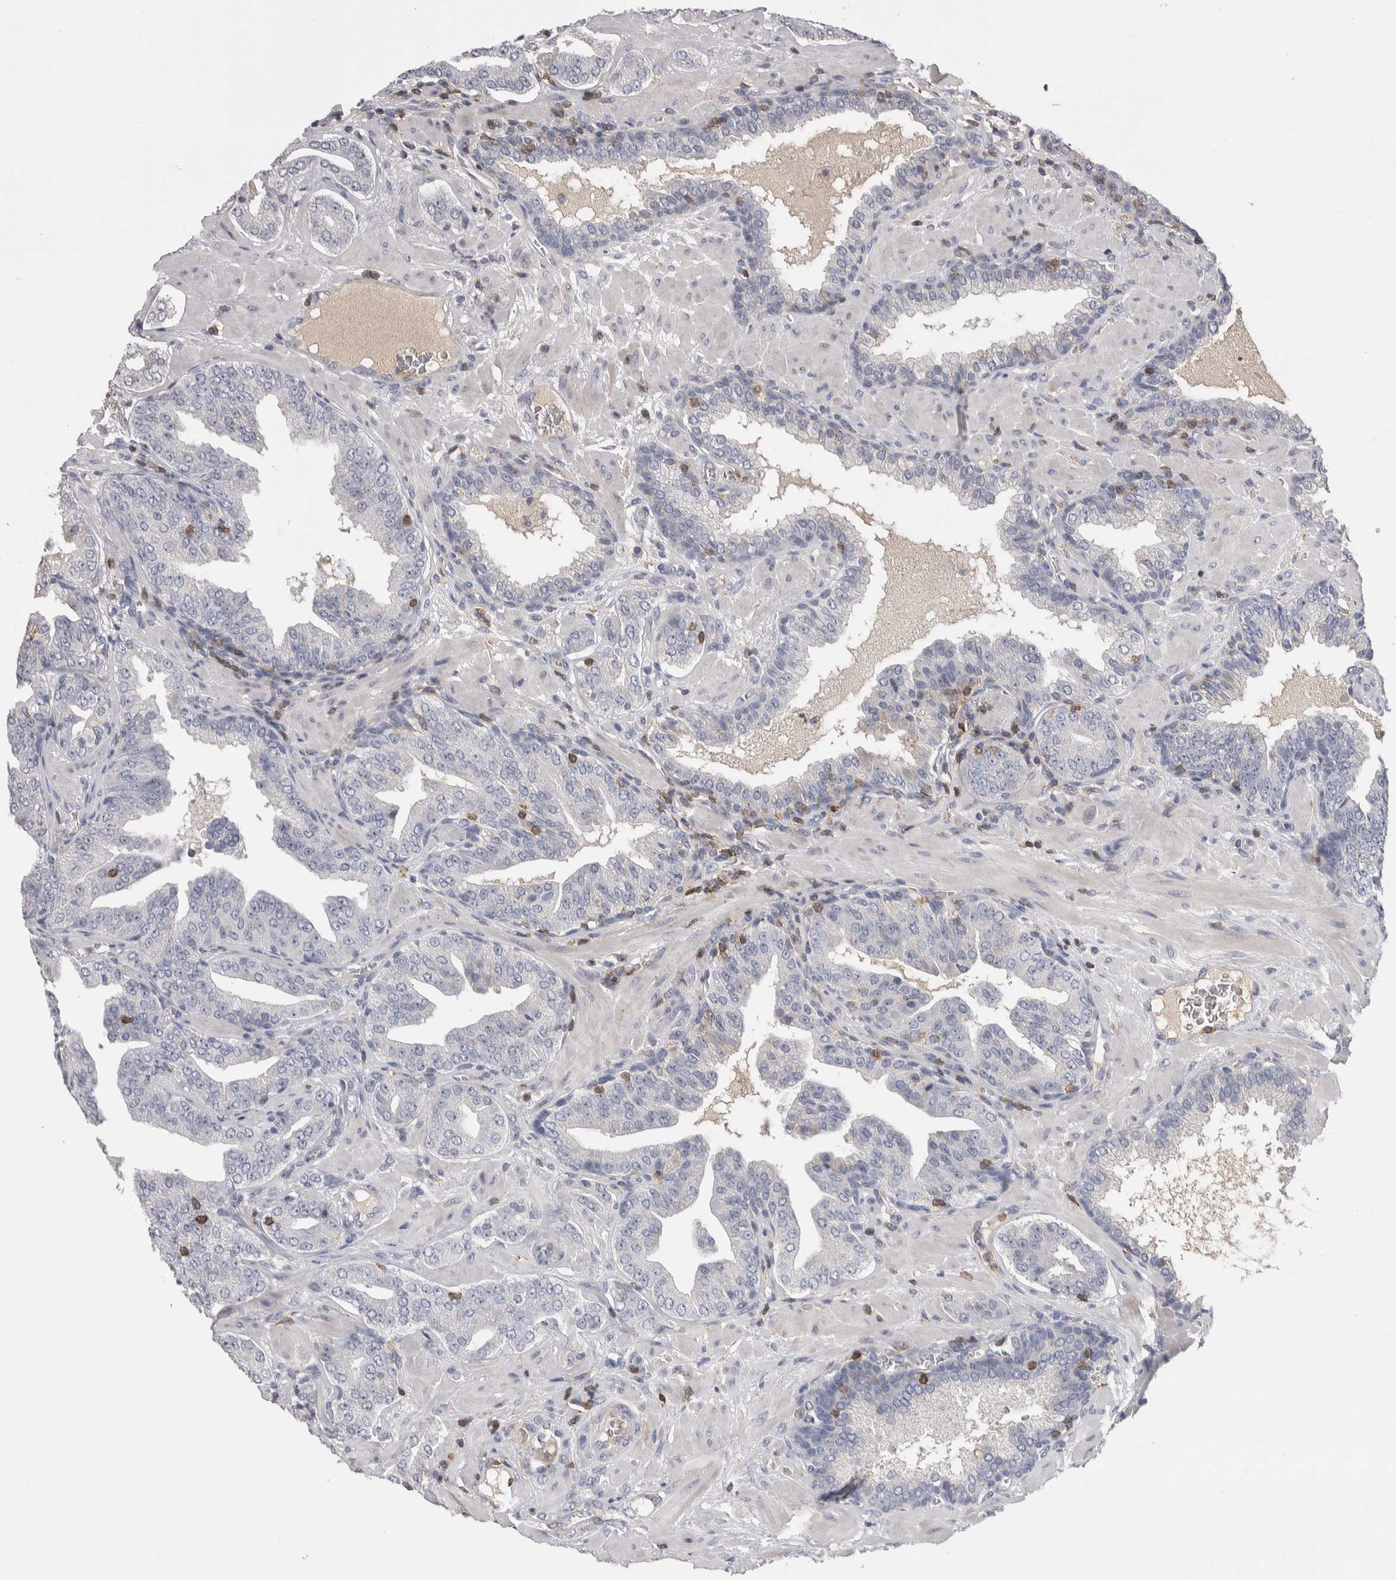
{"staining": {"intensity": "negative", "quantity": "none", "location": "none"}, "tissue": "prostate cancer", "cell_type": "Tumor cells", "image_type": "cancer", "snomed": [{"axis": "morphology", "description": "Adenocarcinoma, Low grade"}, {"axis": "topography", "description": "Prostate"}], "caption": "Immunohistochemistry image of neoplastic tissue: human prostate cancer stained with DAB (3,3'-diaminobenzidine) shows no significant protein positivity in tumor cells. Brightfield microscopy of immunohistochemistry (IHC) stained with DAB (3,3'-diaminobenzidine) (brown) and hematoxylin (blue), captured at high magnification.", "gene": "CEP295NL", "patient": {"sex": "male", "age": 62}}